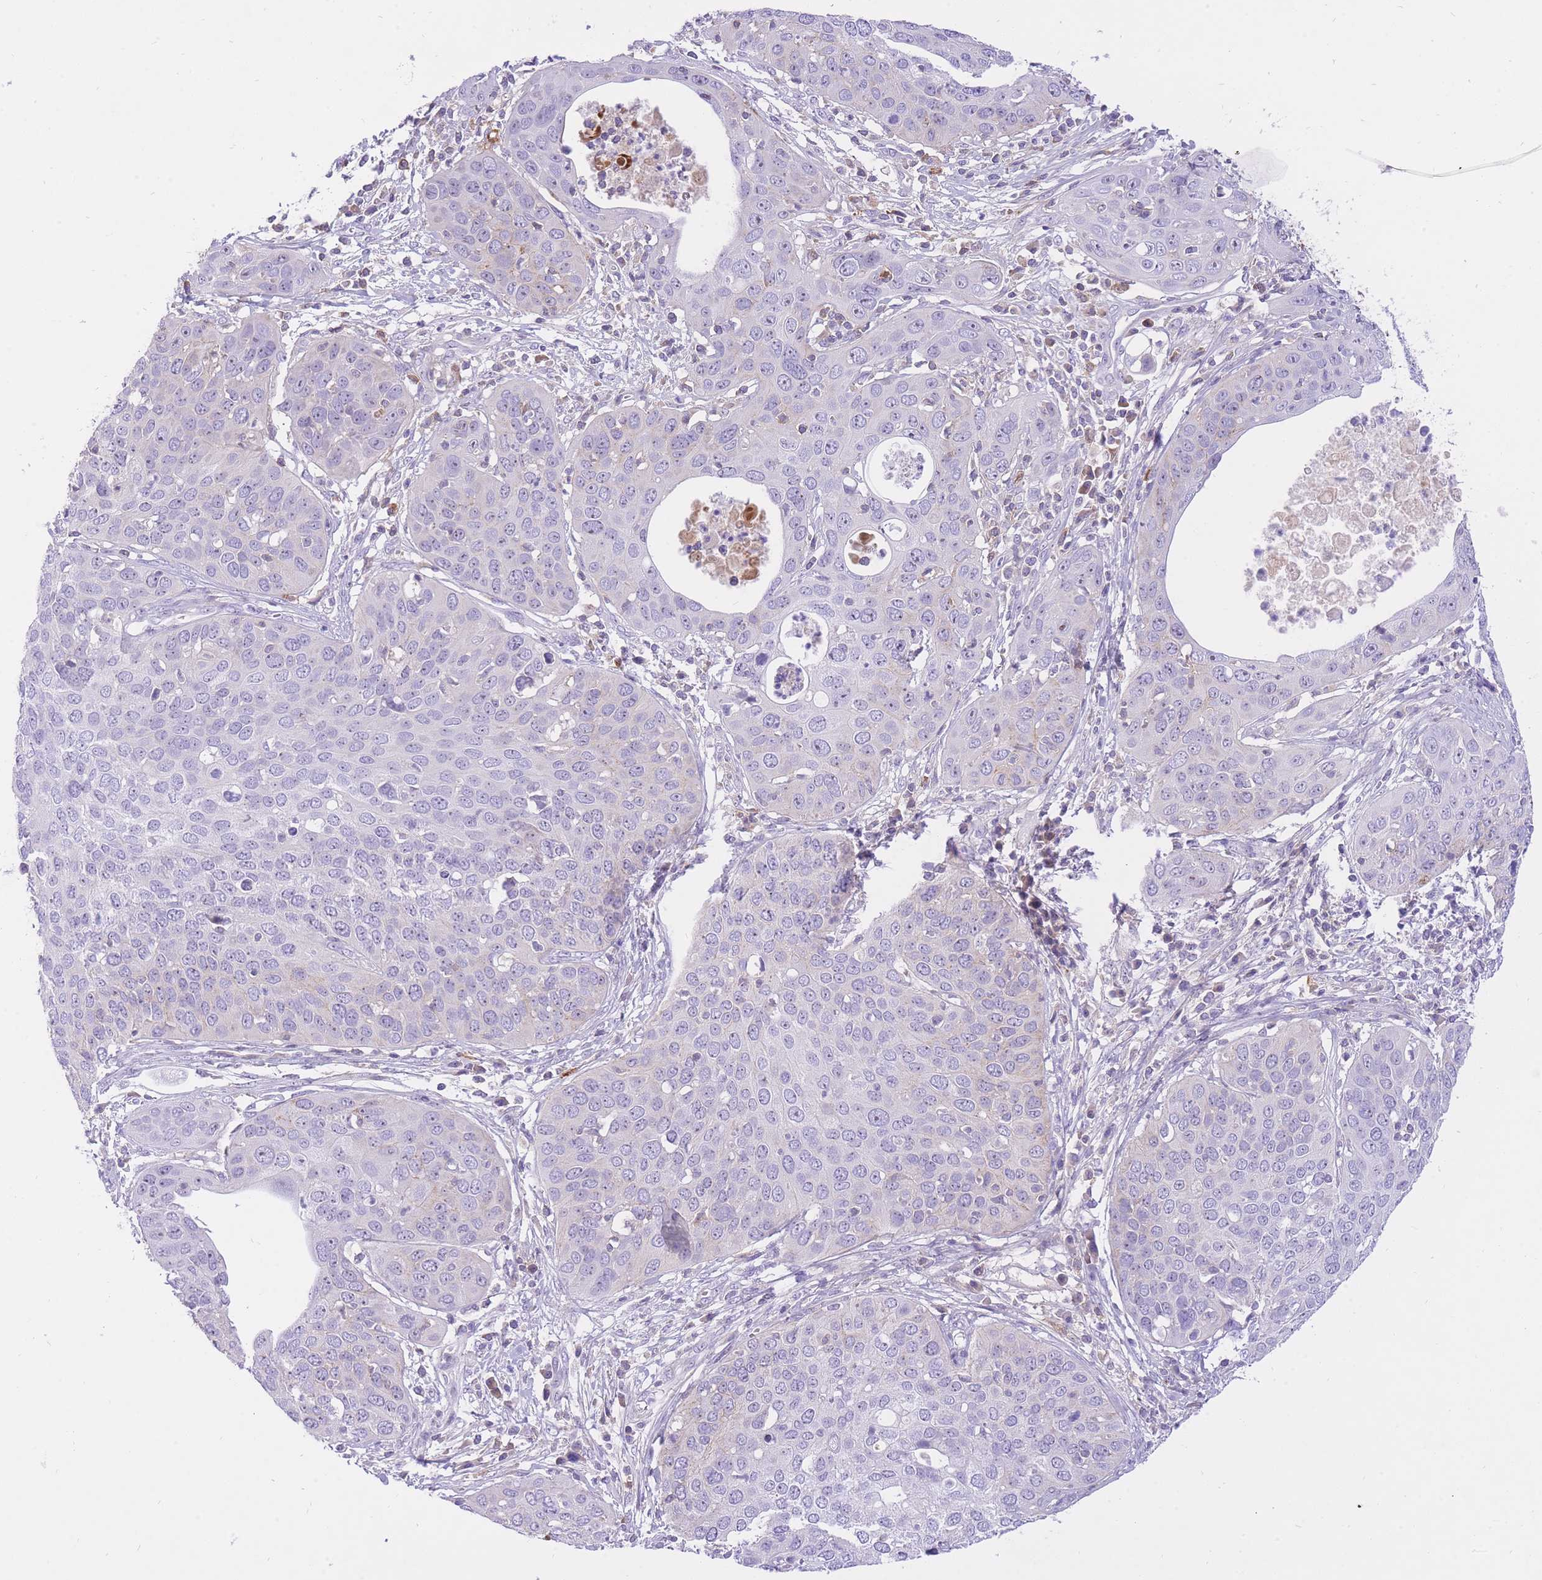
{"staining": {"intensity": "negative", "quantity": "none", "location": "none"}, "tissue": "cervical cancer", "cell_type": "Tumor cells", "image_type": "cancer", "snomed": [{"axis": "morphology", "description": "Squamous cell carcinoma, NOS"}, {"axis": "topography", "description": "Cervix"}], "caption": "The micrograph shows no staining of tumor cells in cervical squamous cell carcinoma.", "gene": "HRG", "patient": {"sex": "female", "age": 36}}